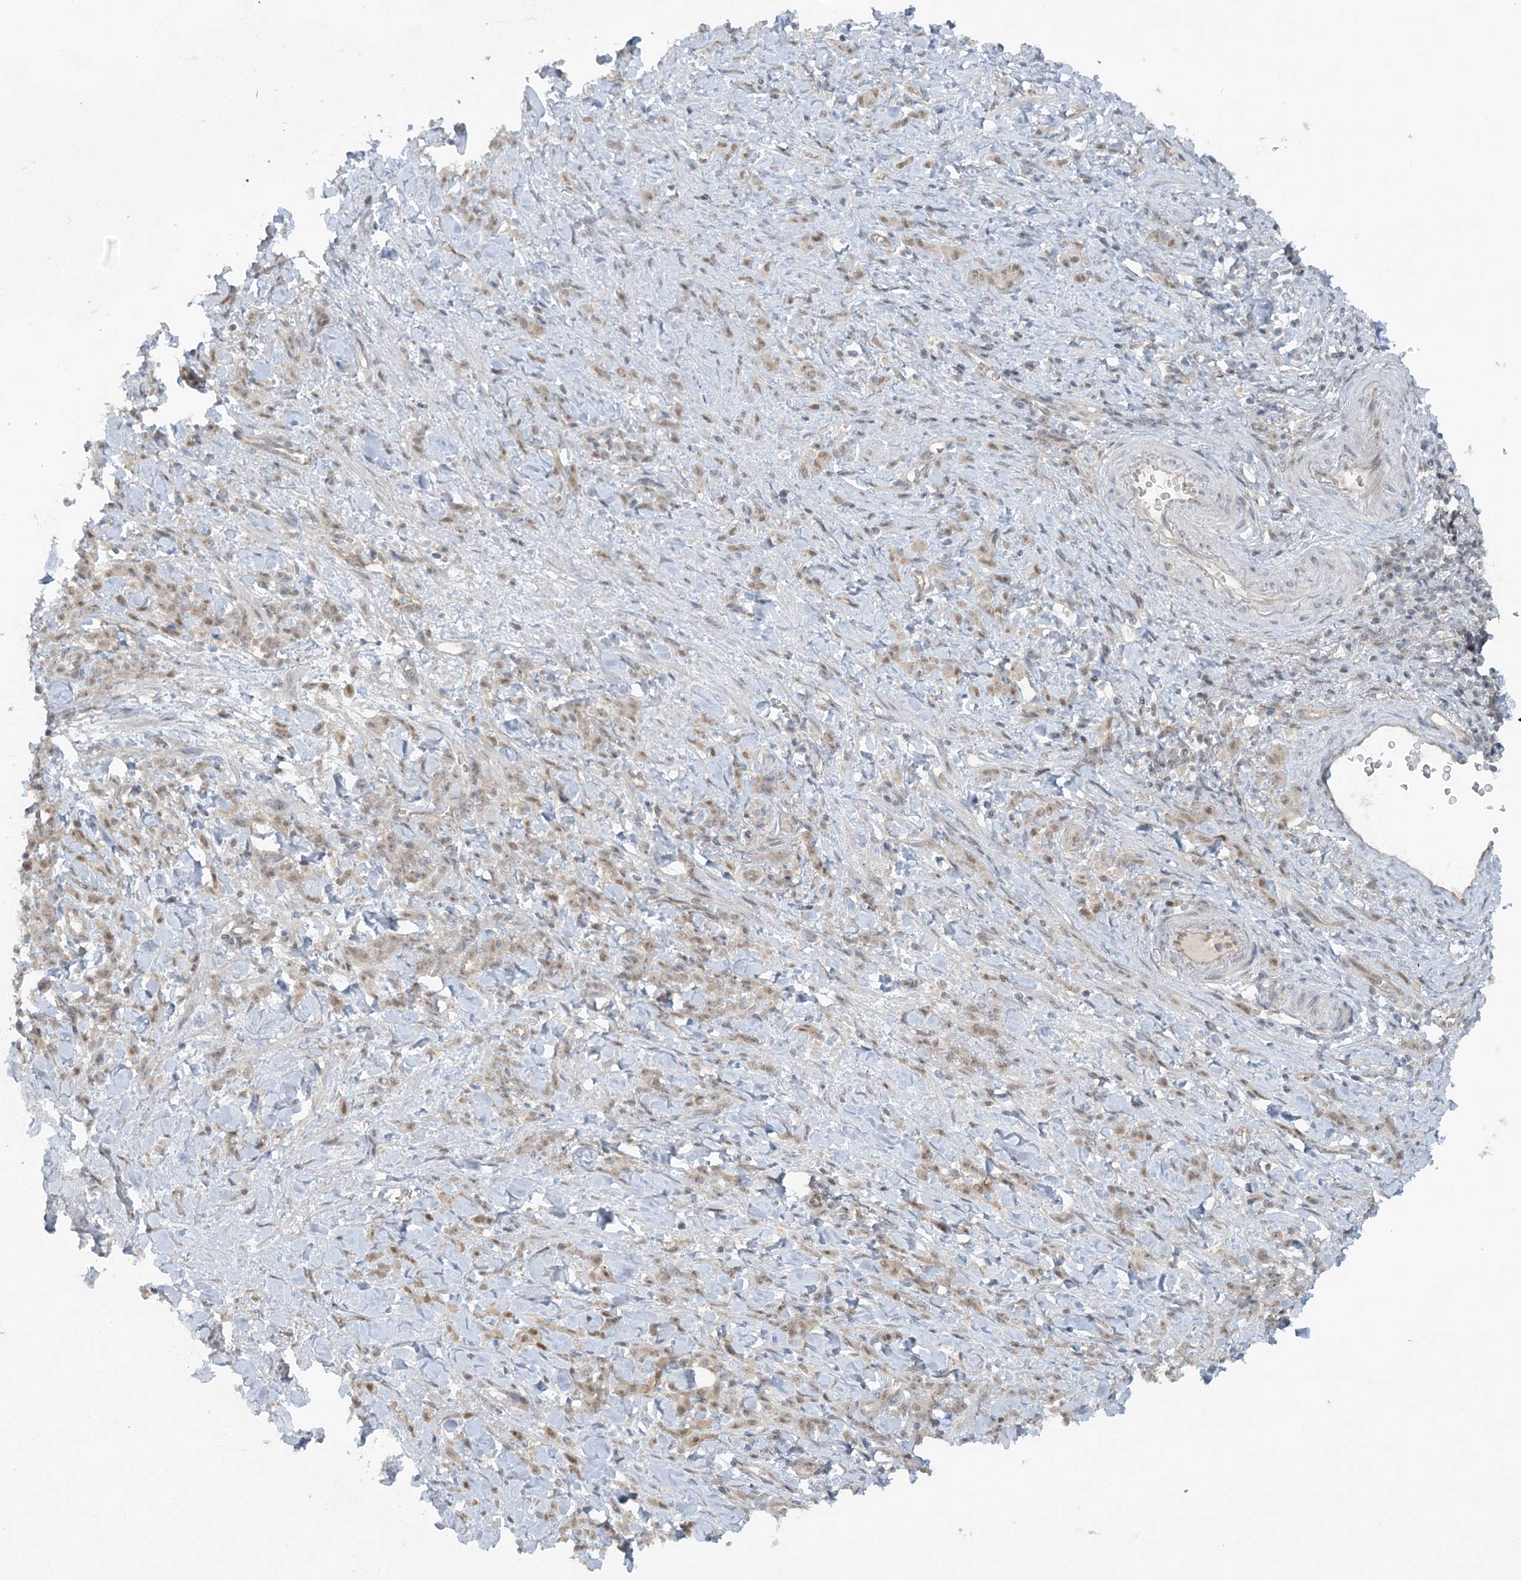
{"staining": {"intensity": "weak", "quantity": "<25%", "location": "cytoplasmic/membranous"}, "tissue": "stomach cancer", "cell_type": "Tumor cells", "image_type": "cancer", "snomed": [{"axis": "morphology", "description": "Normal tissue, NOS"}, {"axis": "morphology", "description": "Adenocarcinoma, NOS"}, {"axis": "topography", "description": "Stomach"}], "caption": "IHC micrograph of neoplastic tissue: stomach adenocarcinoma stained with DAB reveals no significant protein positivity in tumor cells.", "gene": "ATP11A", "patient": {"sex": "male", "age": 82}}